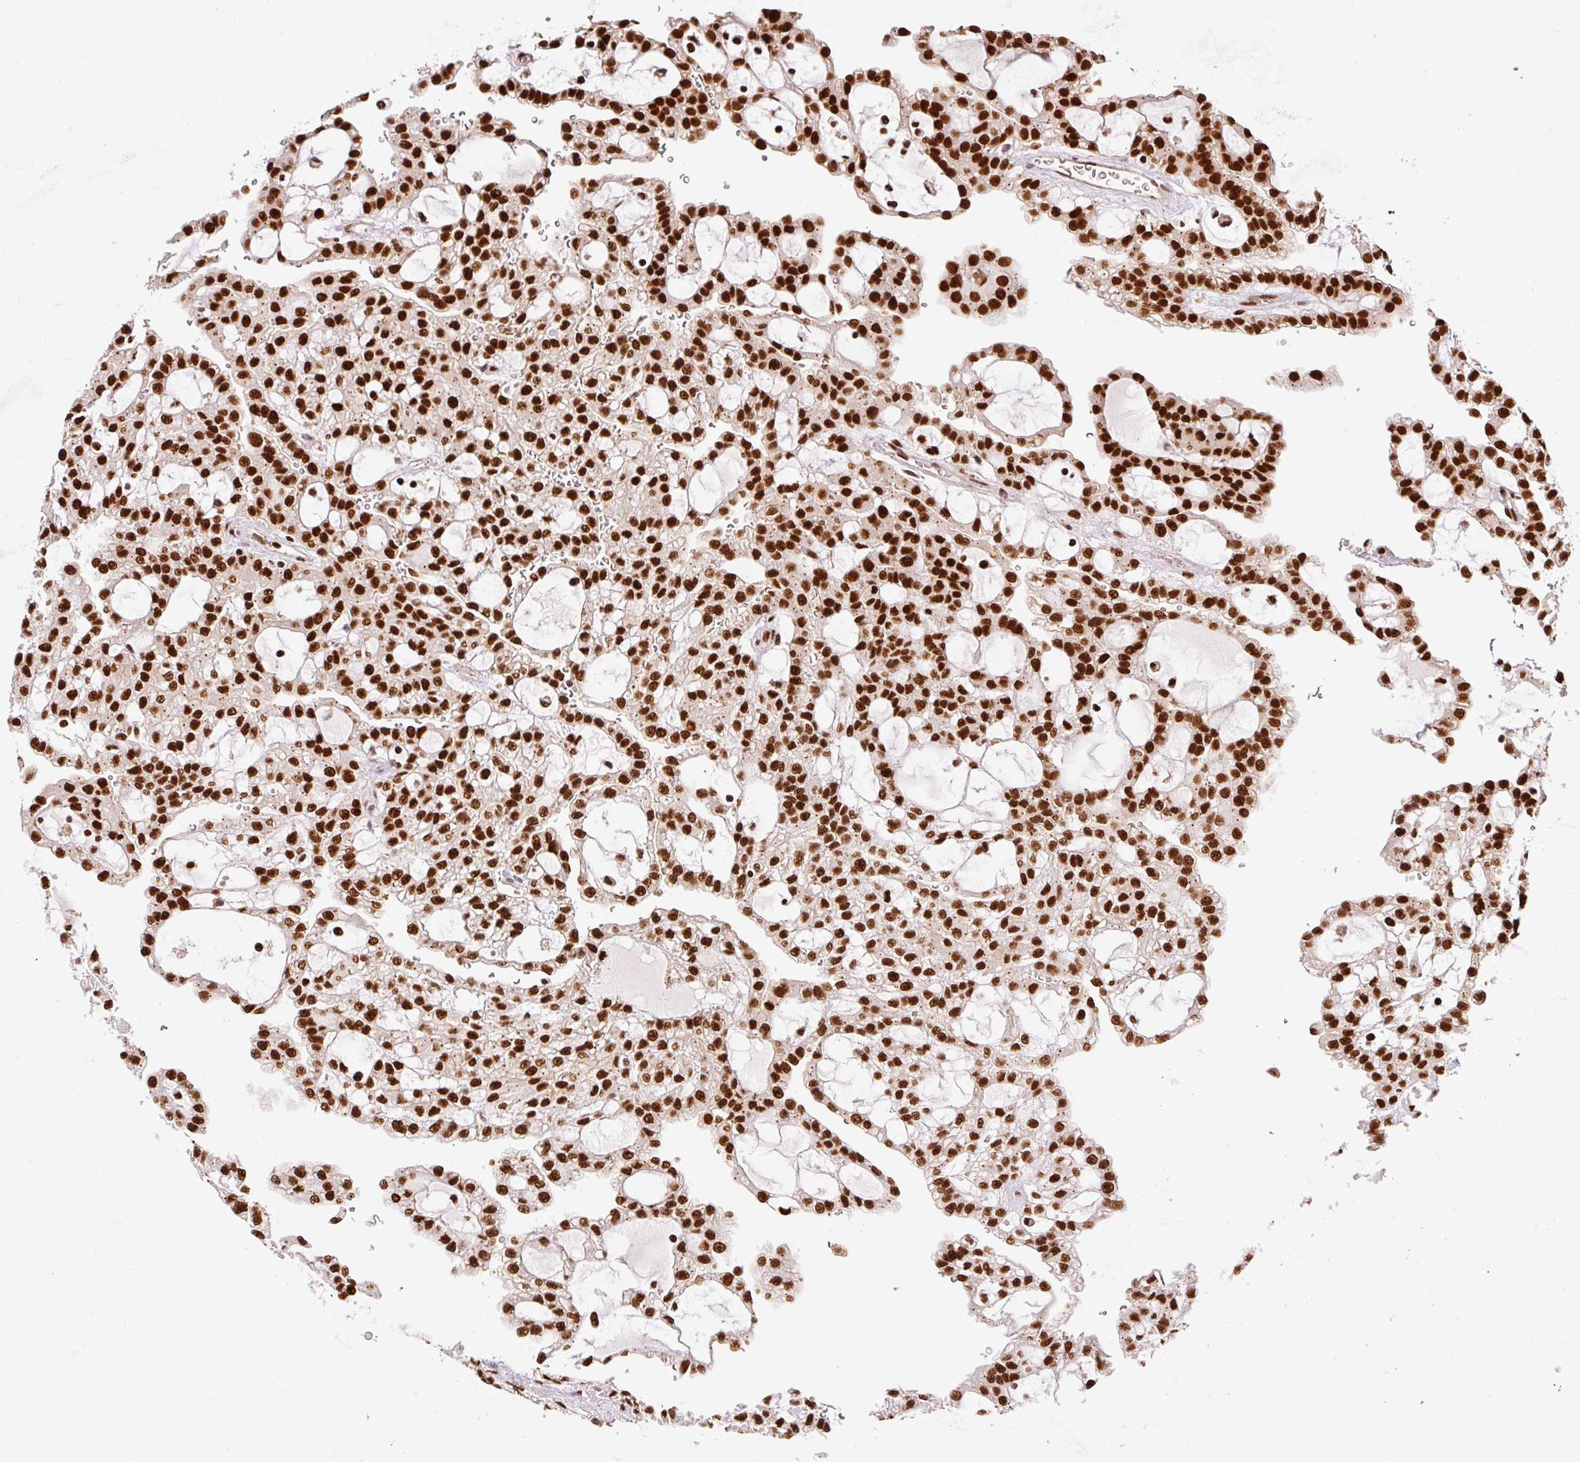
{"staining": {"intensity": "strong", "quantity": ">75%", "location": "nuclear"}, "tissue": "renal cancer", "cell_type": "Tumor cells", "image_type": "cancer", "snomed": [{"axis": "morphology", "description": "Adenocarcinoma, NOS"}, {"axis": "topography", "description": "Kidney"}], "caption": "DAB (3,3'-diaminobenzidine) immunohistochemical staining of renal cancer displays strong nuclear protein expression in about >75% of tumor cells.", "gene": "GPR139", "patient": {"sex": "male", "age": 63}}